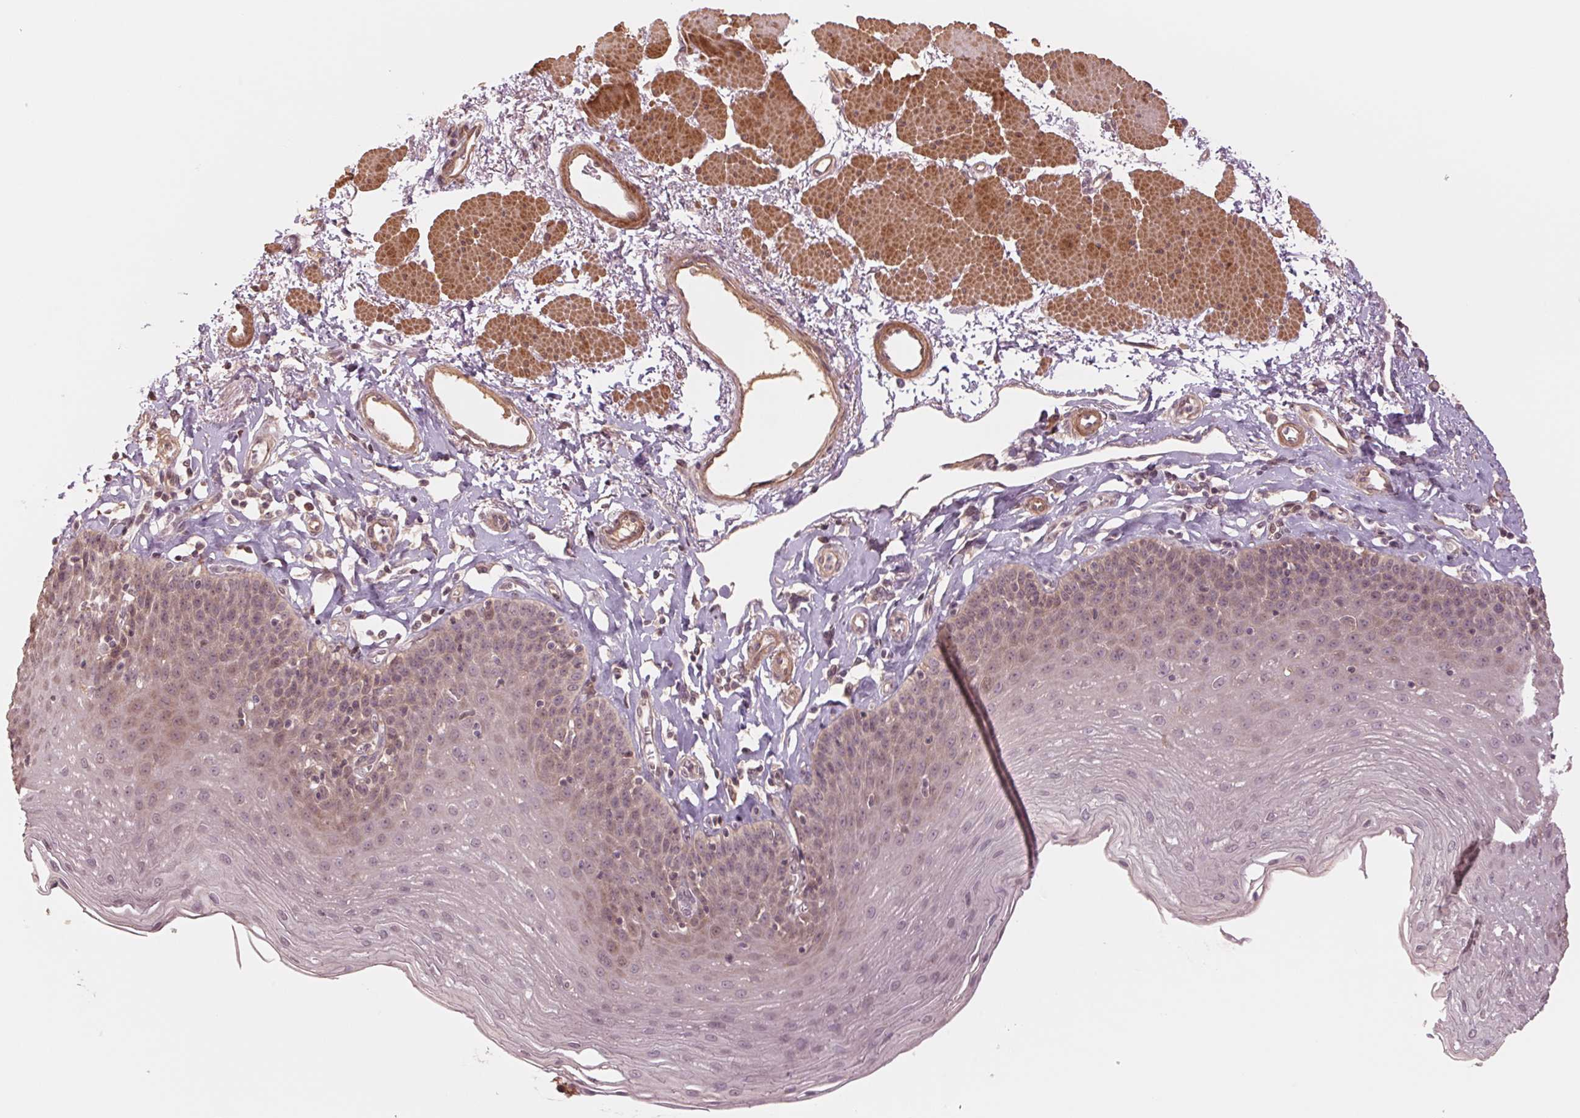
{"staining": {"intensity": "weak", "quantity": "<25%", "location": "cytoplasmic/membranous"}, "tissue": "esophagus", "cell_type": "Squamous epithelial cells", "image_type": "normal", "snomed": [{"axis": "morphology", "description": "Normal tissue, NOS"}, {"axis": "topography", "description": "Esophagus"}], "caption": "This histopathology image is of normal esophagus stained with IHC to label a protein in brown with the nuclei are counter-stained blue. There is no positivity in squamous epithelial cells.", "gene": "PPIAL4A", "patient": {"sex": "female", "age": 81}}